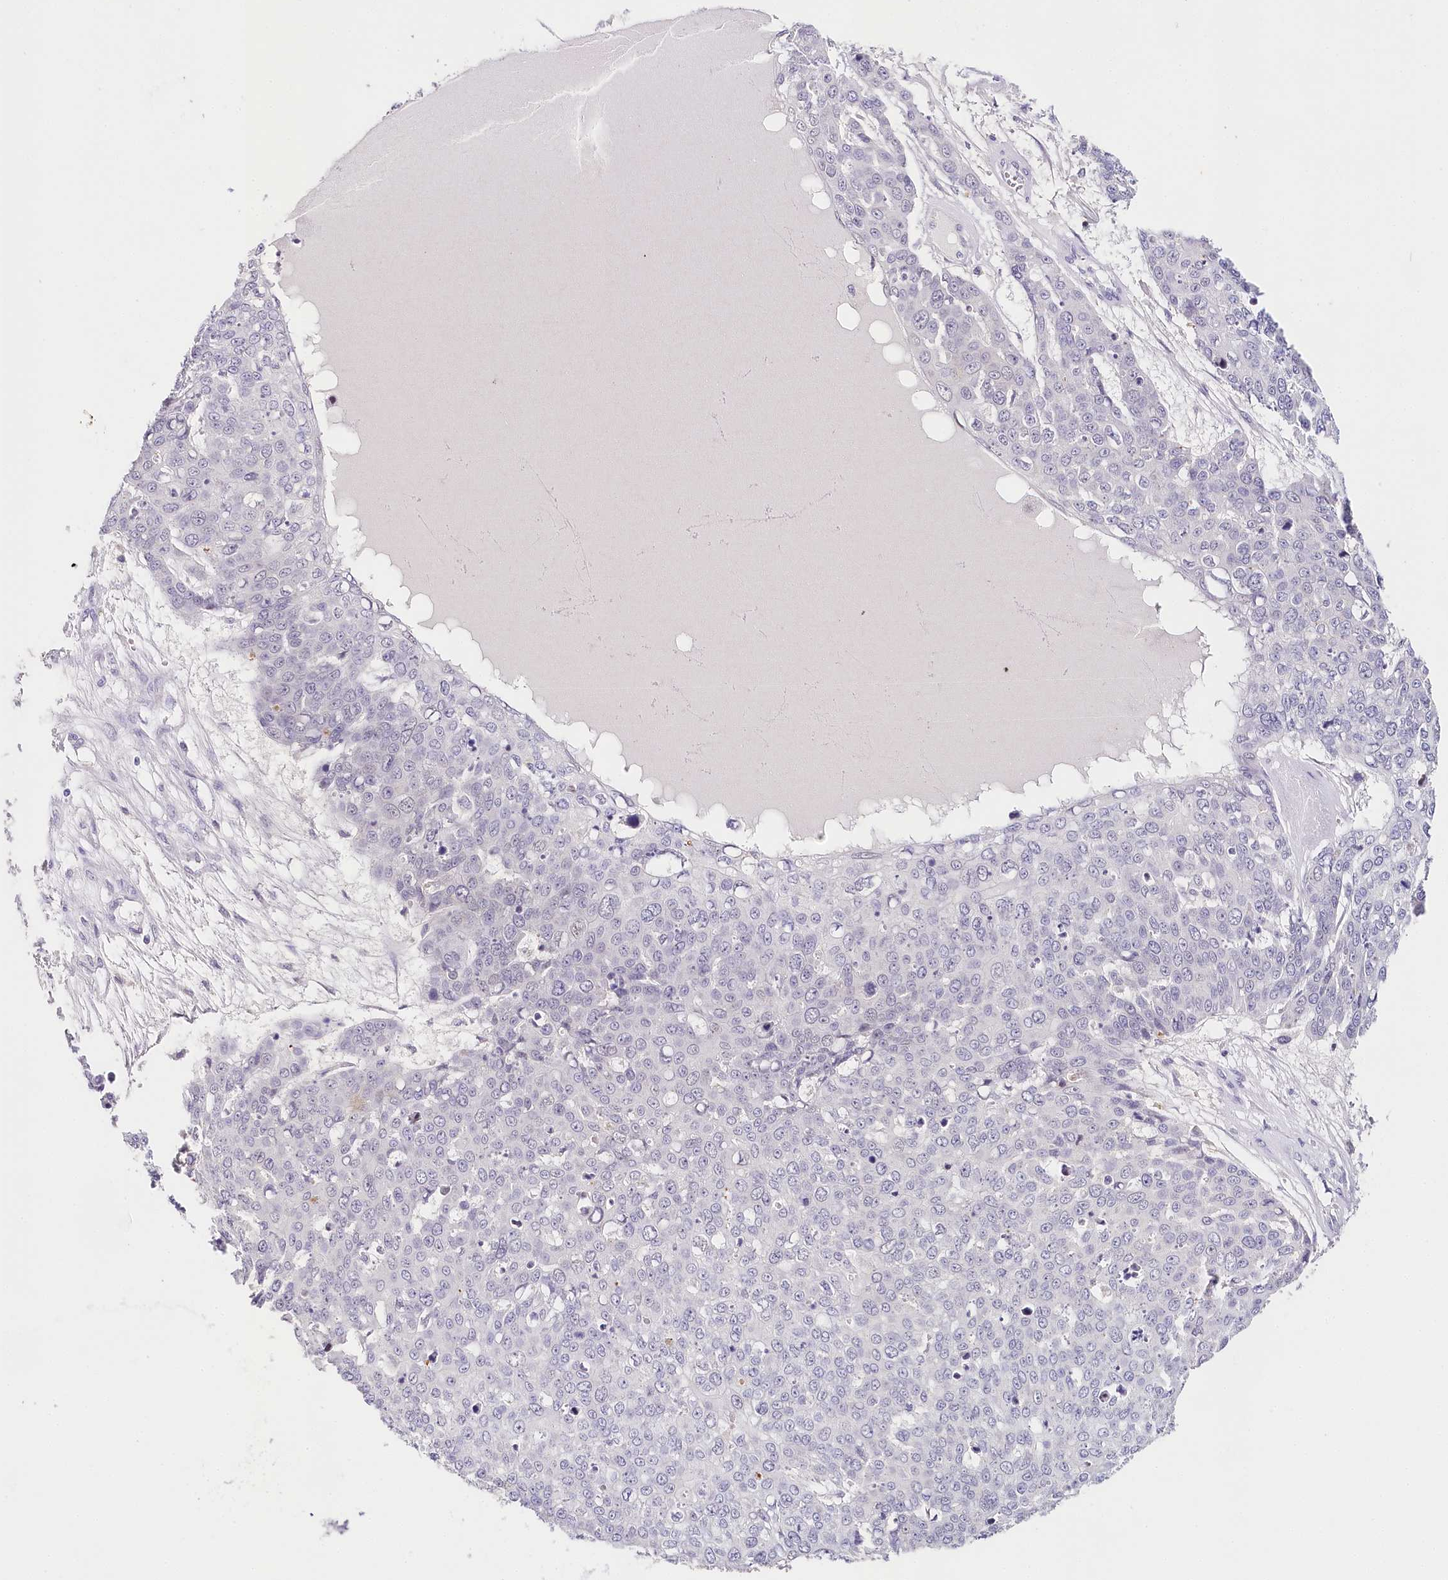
{"staining": {"intensity": "negative", "quantity": "none", "location": "none"}, "tissue": "skin cancer", "cell_type": "Tumor cells", "image_type": "cancer", "snomed": [{"axis": "morphology", "description": "Squamous cell carcinoma, NOS"}, {"axis": "topography", "description": "Skin"}], "caption": "This is an immunohistochemistry (IHC) image of human squamous cell carcinoma (skin). There is no positivity in tumor cells.", "gene": "TP53", "patient": {"sex": "male", "age": 71}}